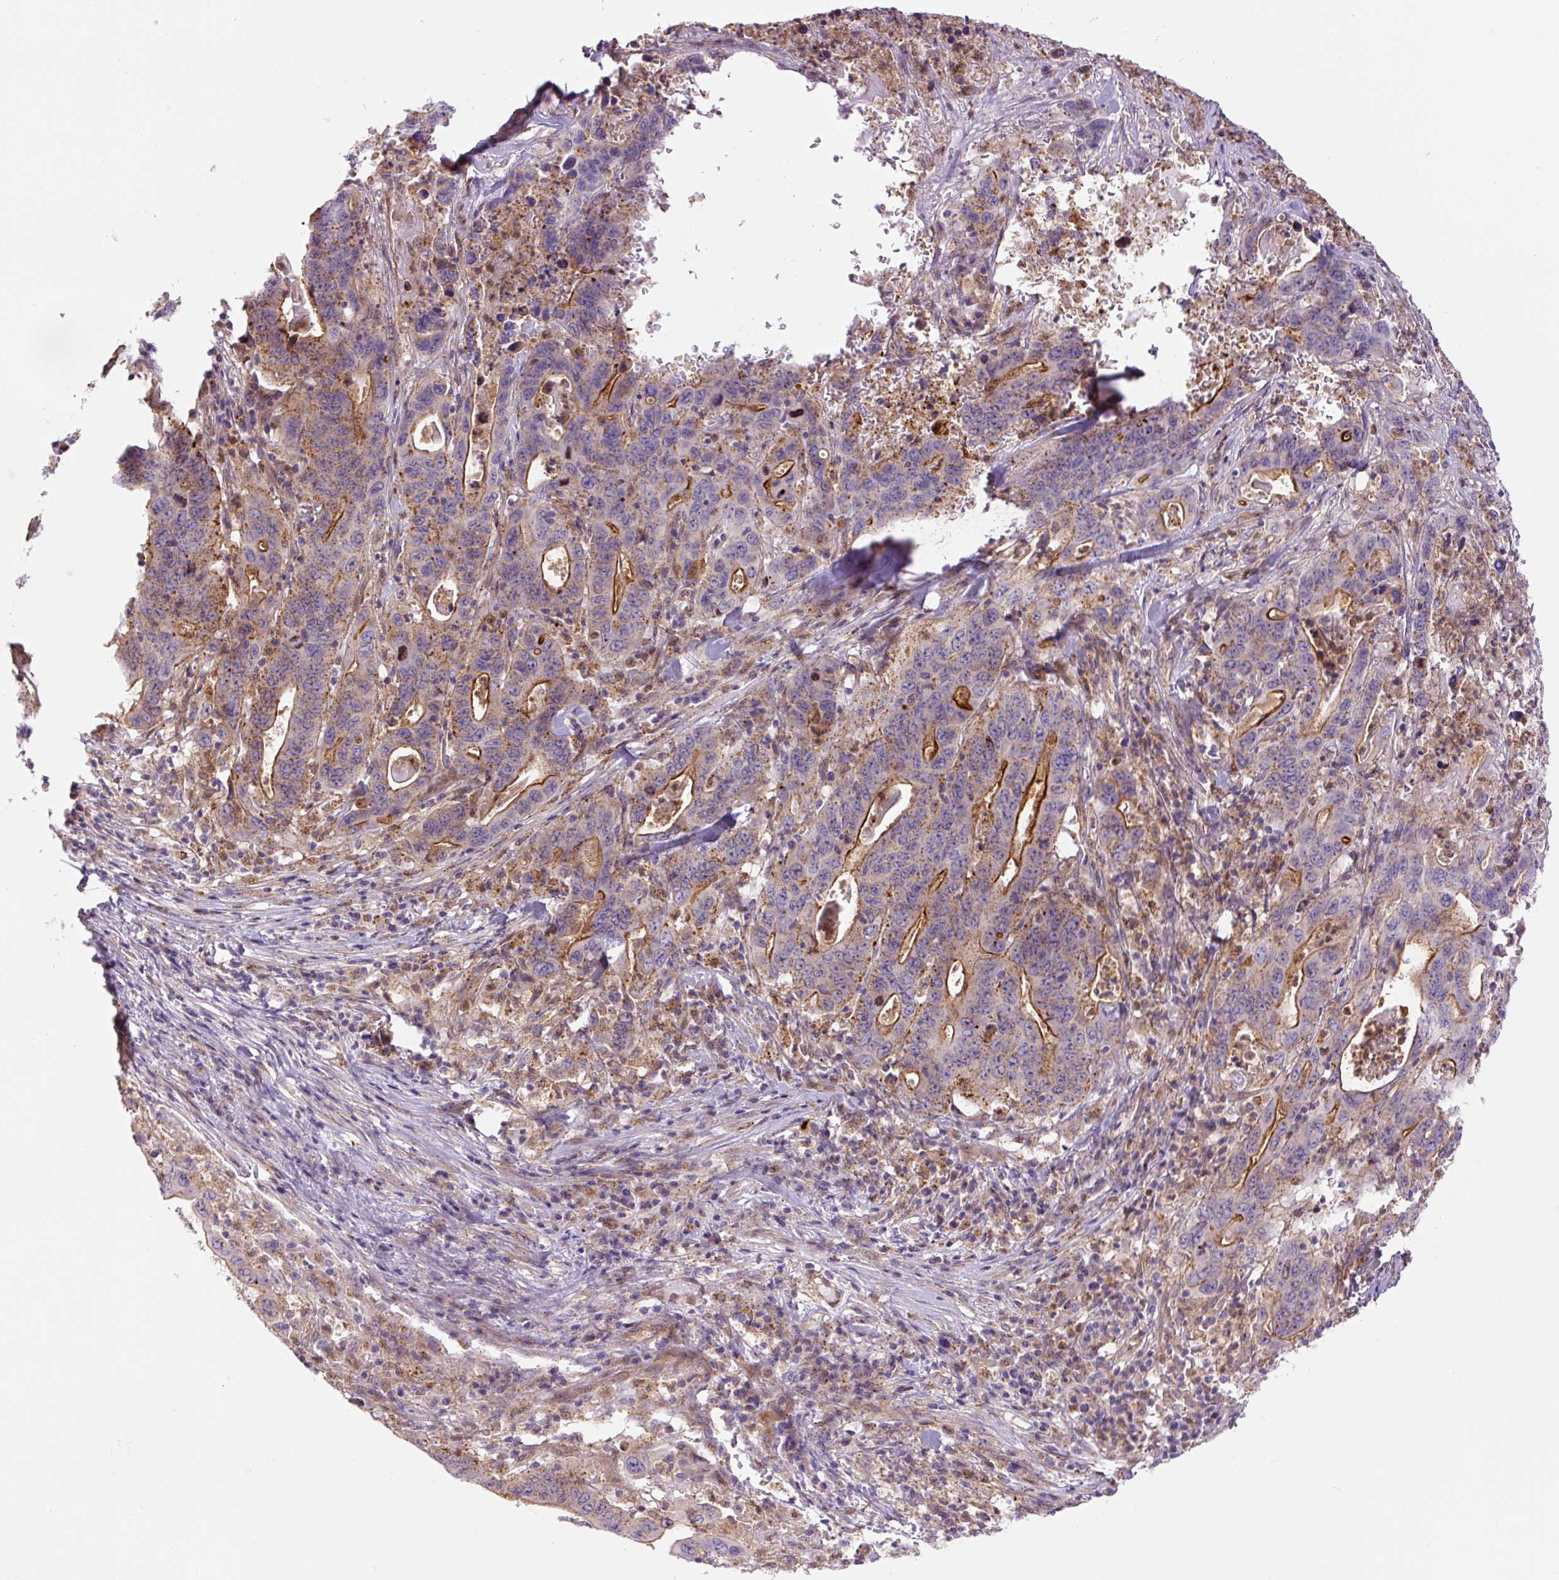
{"staining": {"intensity": "moderate", "quantity": "25%-75%", "location": "cytoplasmic/membranous"}, "tissue": "lung cancer", "cell_type": "Tumor cells", "image_type": "cancer", "snomed": [{"axis": "morphology", "description": "Adenocarcinoma, NOS"}, {"axis": "topography", "description": "Lung"}], "caption": "Adenocarcinoma (lung) stained for a protein (brown) reveals moderate cytoplasmic/membranous positive positivity in approximately 25%-75% of tumor cells.", "gene": "ZSWIM7", "patient": {"sex": "female", "age": 60}}